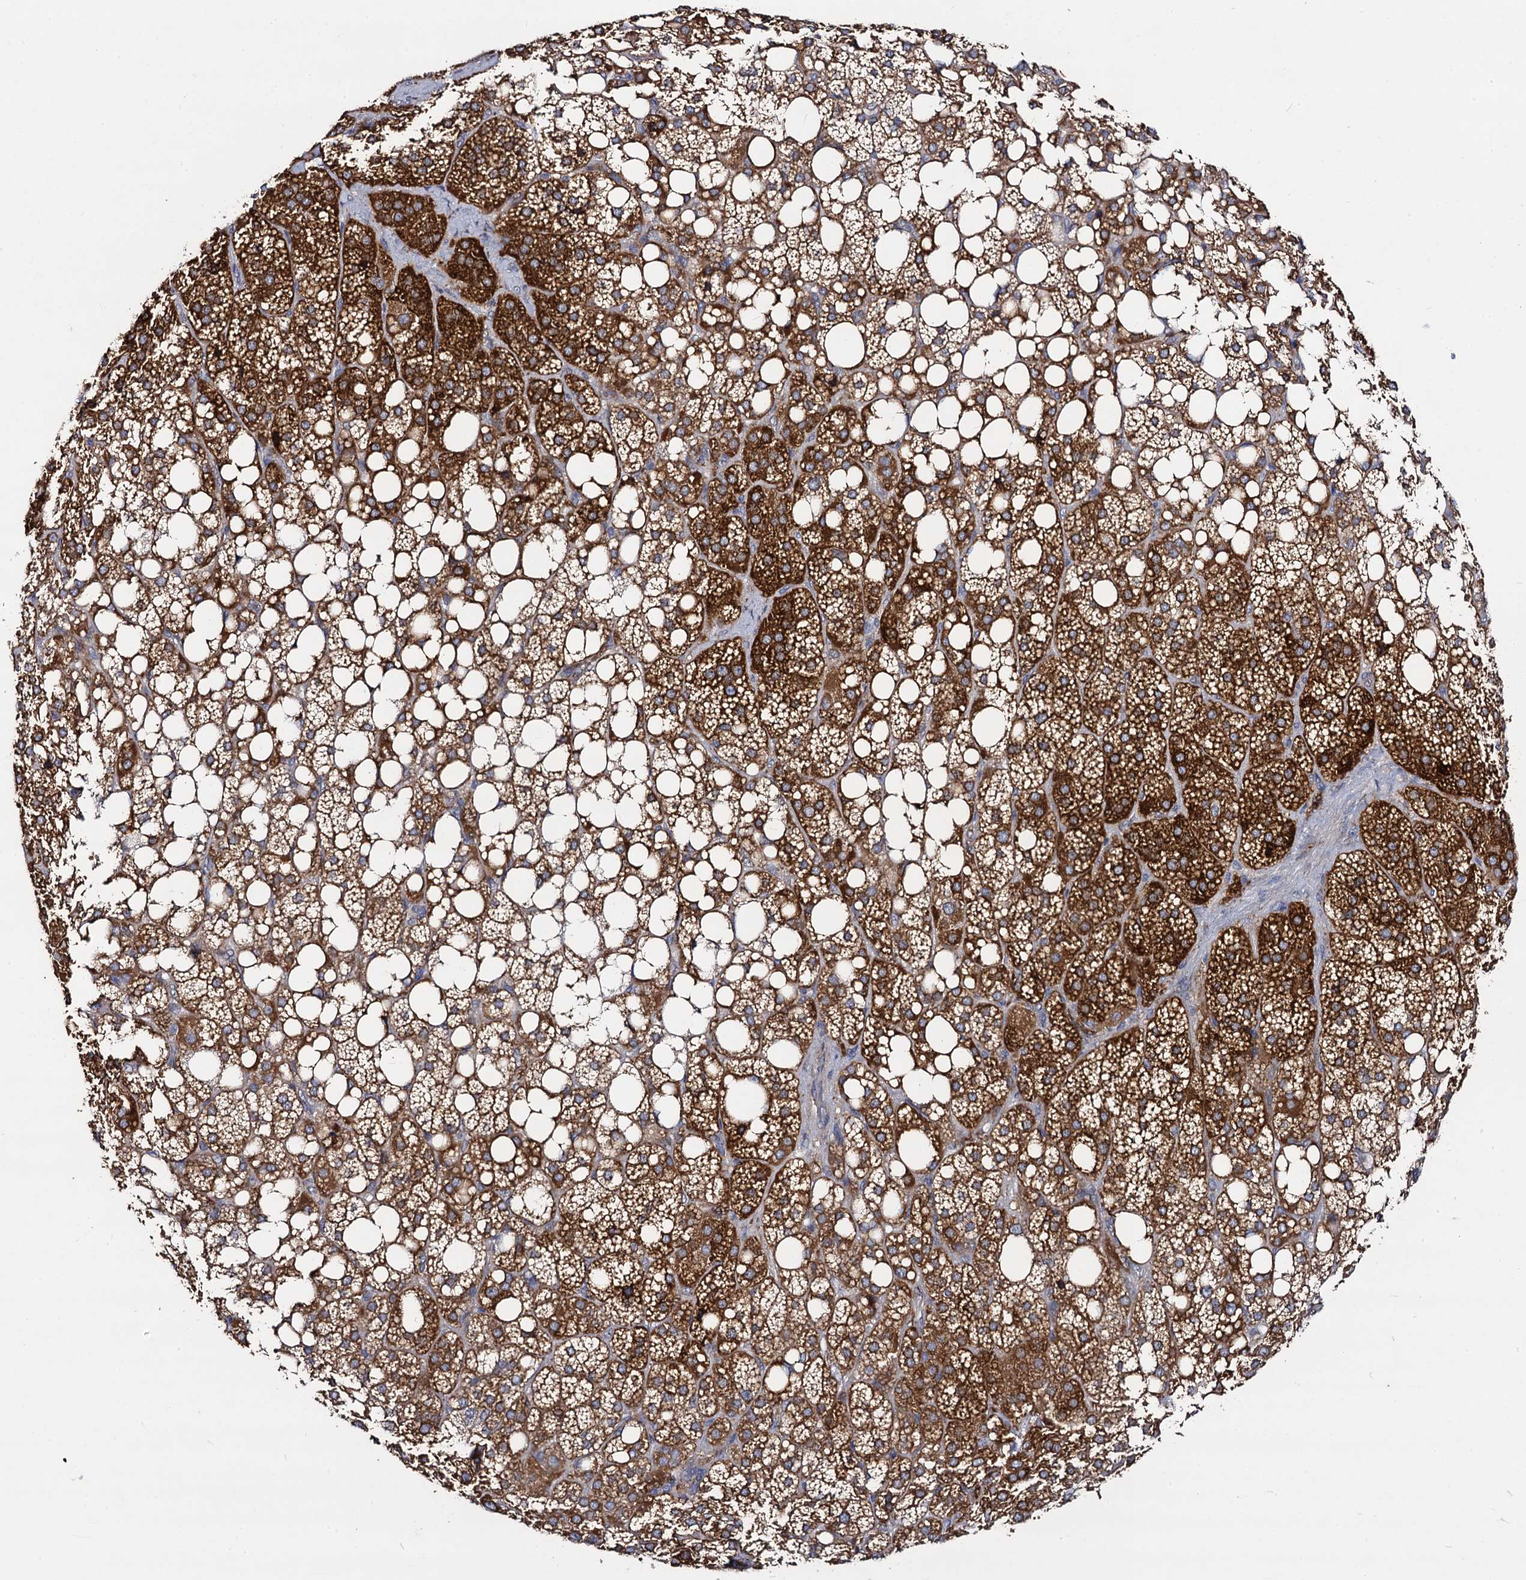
{"staining": {"intensity": "strong", "quantity": ">75%", "location": "cytoplasmic/membranous"}, "tissue": "adrenal gland", "cell_type": "Glandular cells", "image_type": "normal", "snomed": [{"axis": "morphology", "description": "Normal tissue, NOS"}, {"axis": "topography", "description": "Adrenal gland"}], "caption": "Immunohistochemistry (IHC) of unremarkable human adrenal gland exhibits high levels of strong cytoplasmic/membranous positivity in about >75% of glandular cells.", "gene": "VPS37D", "patient": {"sex": "female", "age": 59}}